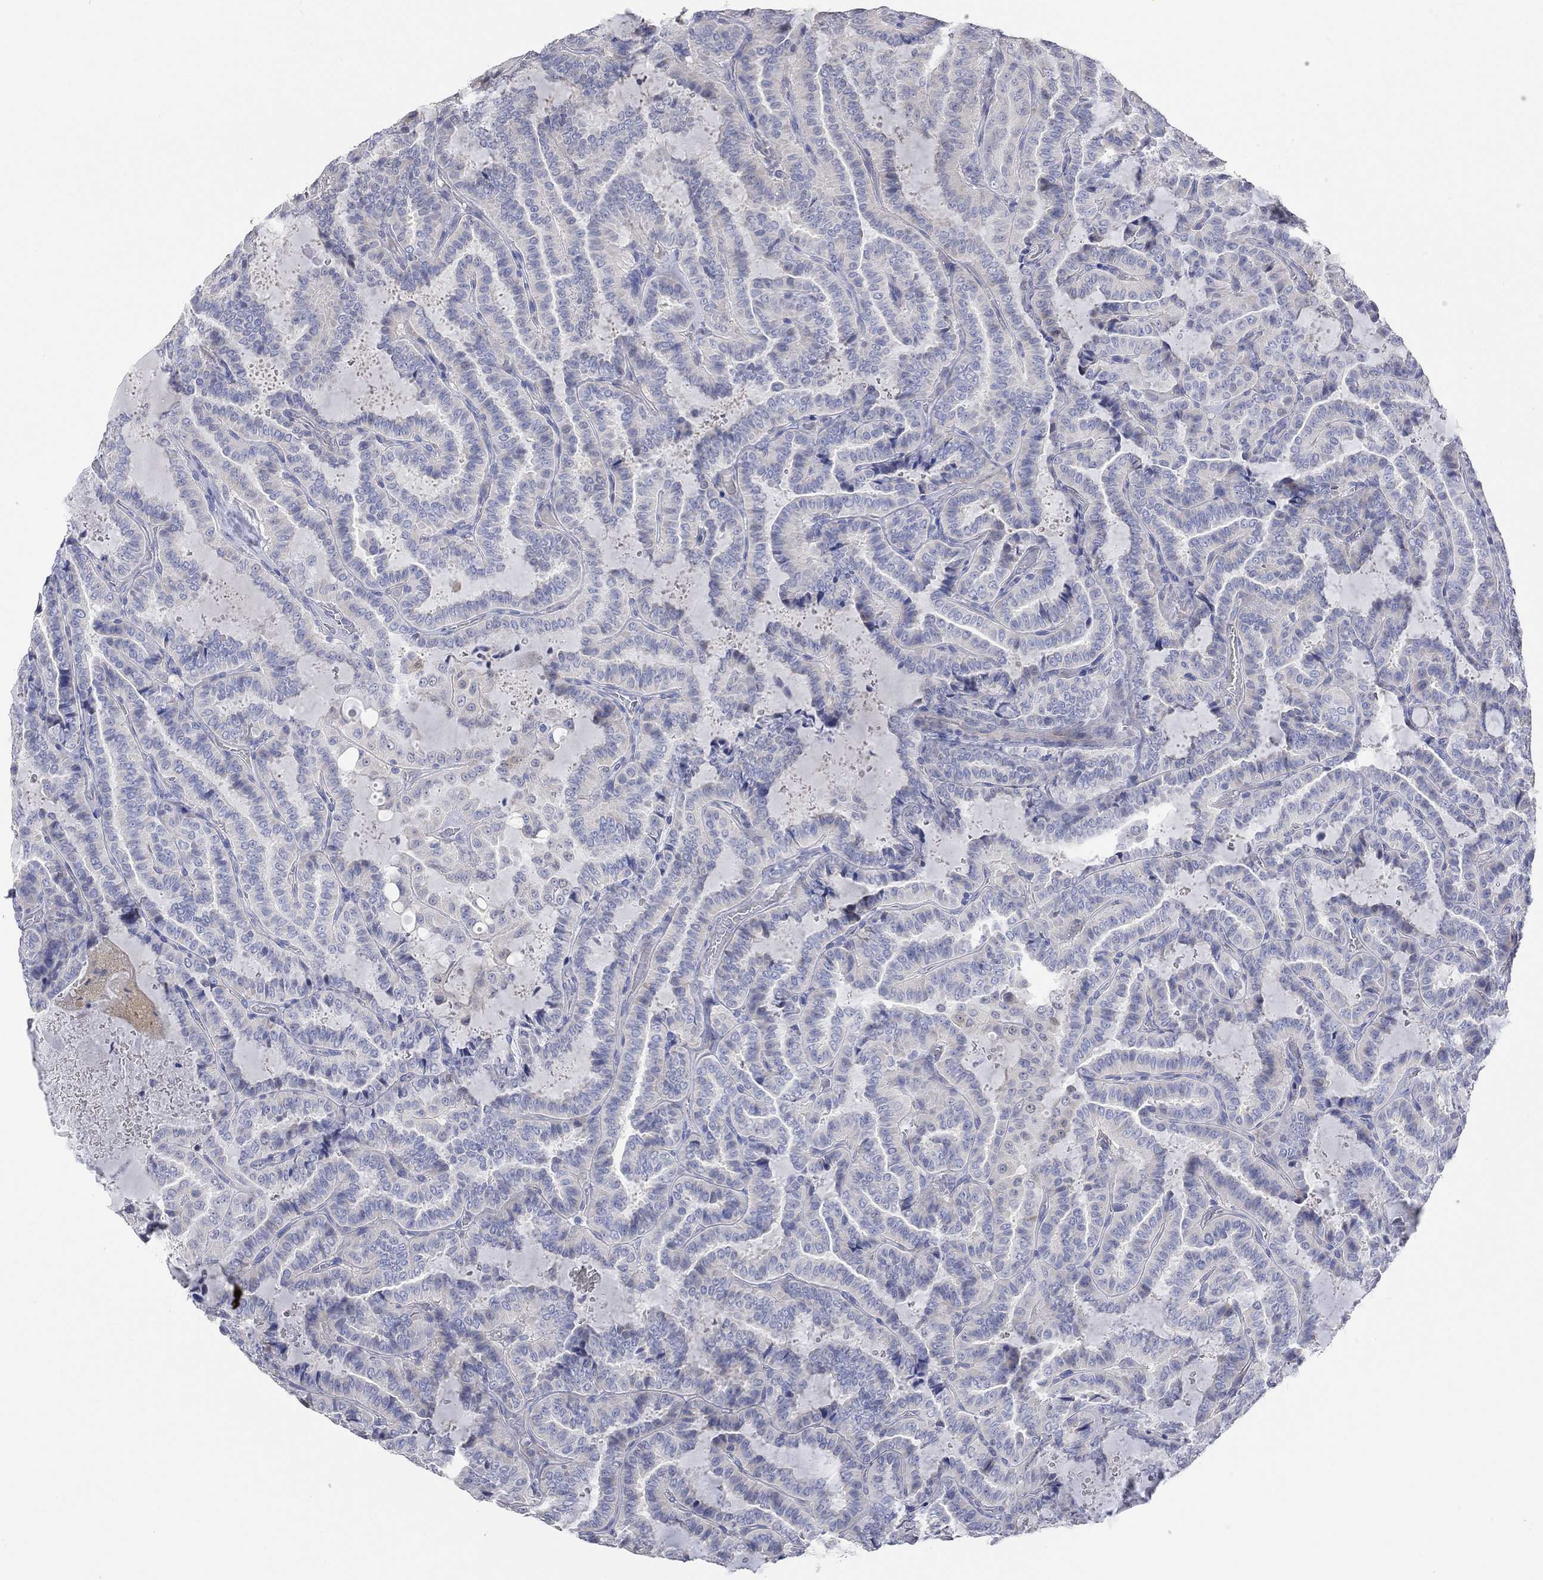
{"staining": {"intensity": "negative", "quantity": "none", "location": "none"}, "tissue": "thyroid cancer", "cell_type": "Tumor cells", "image_type": "cancer", "snomed": [{"axis": "morphology", "description": "Papillary adenocarcinoma, NOS"}, {"axis": "topography", "description": "Thyroid gland"}], "caption": "The micrograph exhibits no staining of tumor cells in thyroid cancer.", "gene": "PNMA5", "patient": {"sex": "female", "age": 39}}